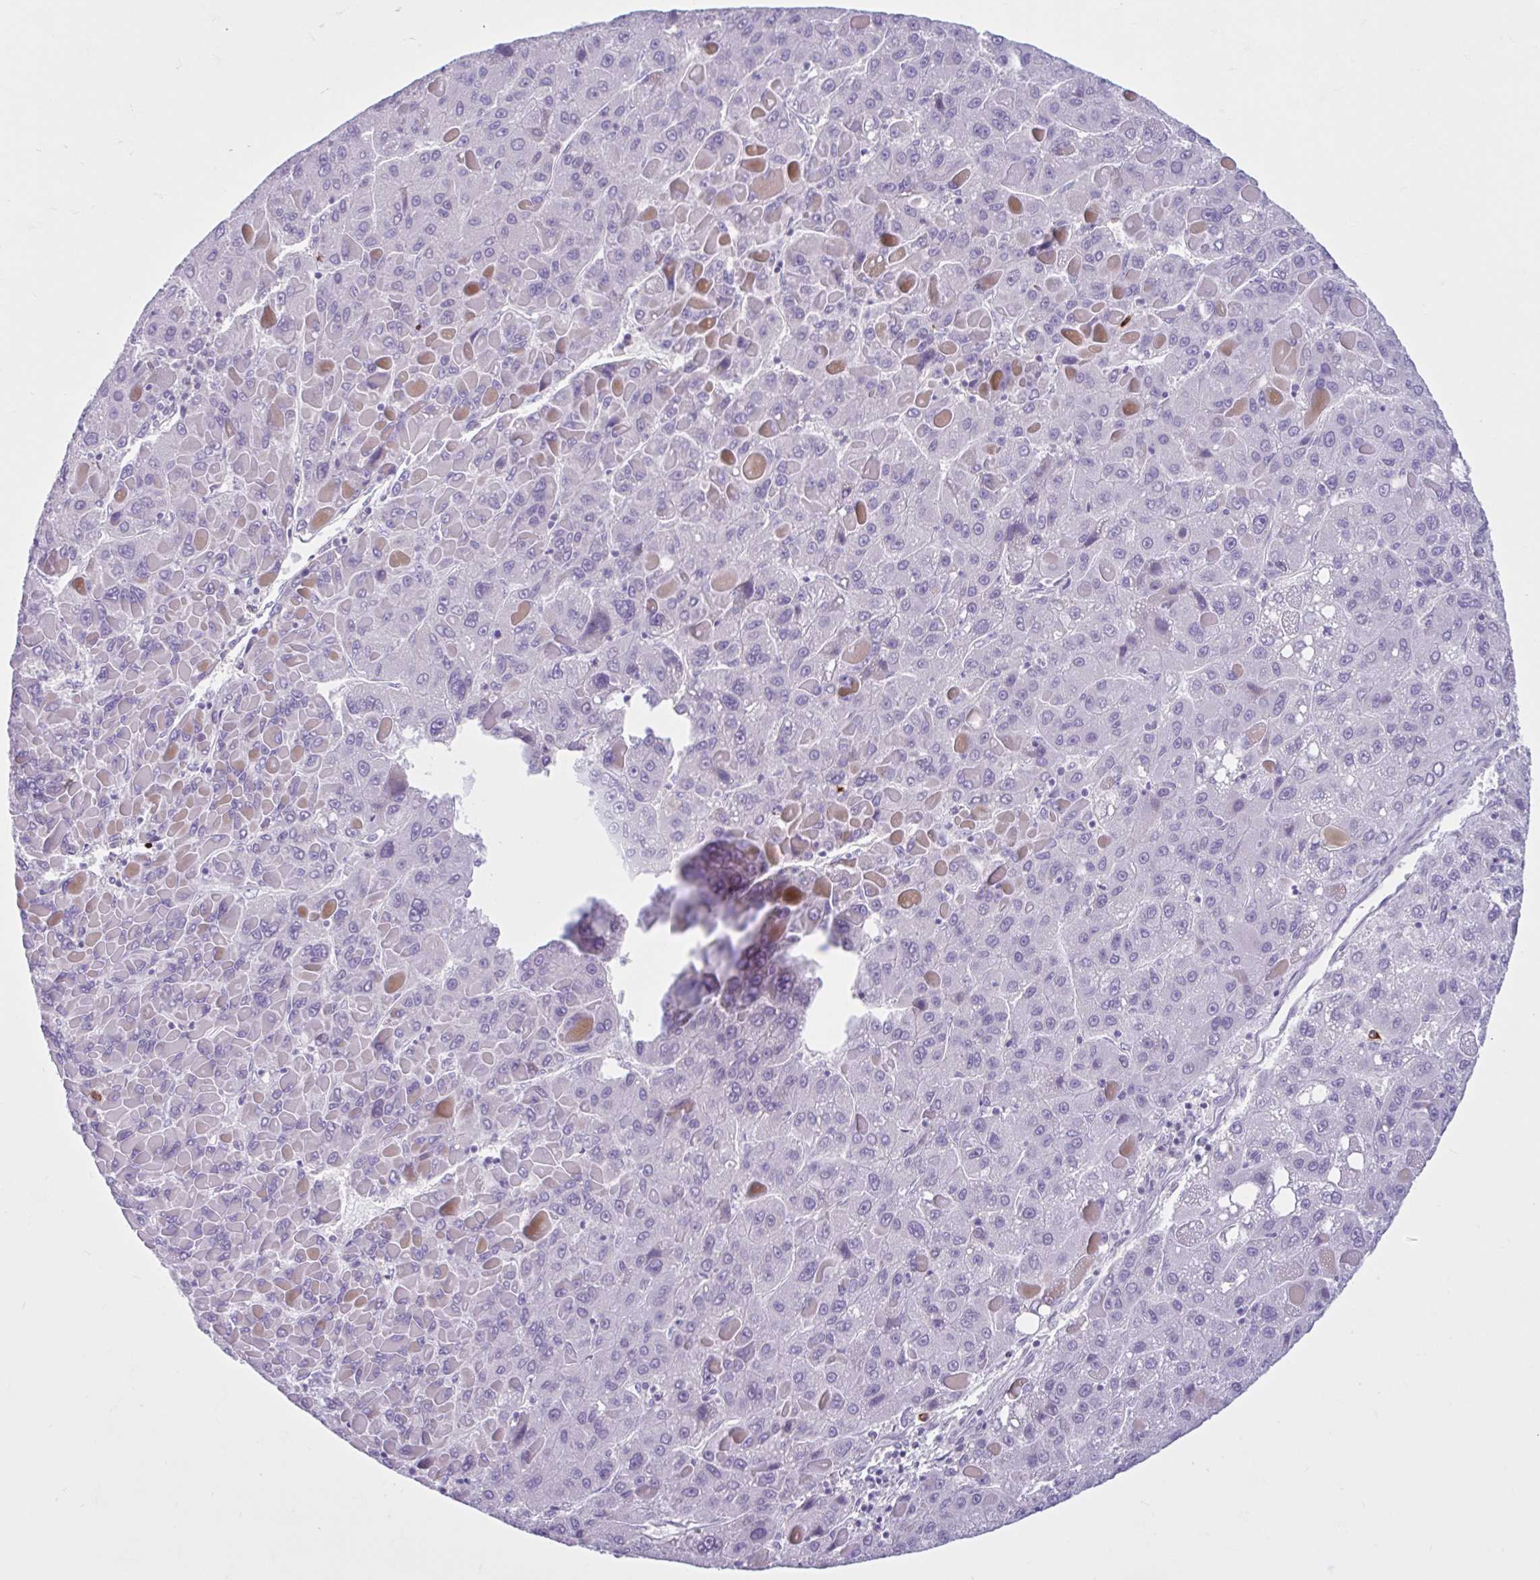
{"staining": {"intensity": "negative", "quantity": "none", "location": "none"}, "tissue": "liver cancer", "cell_type": "Tumor cells", "image_type": "cancer", "snomed": [{"axis": "morphology", "description": "Carcinoma, Hepatocellular, NOS"}, {"axis": "topography", "description": "Liver"}], "caption": "This is an IHC image of human liver hepatocellular carcinoma. There is no staining in tumor cells.", "gene": "CEP120", "patient": {"sex": "female", "age": 82}}